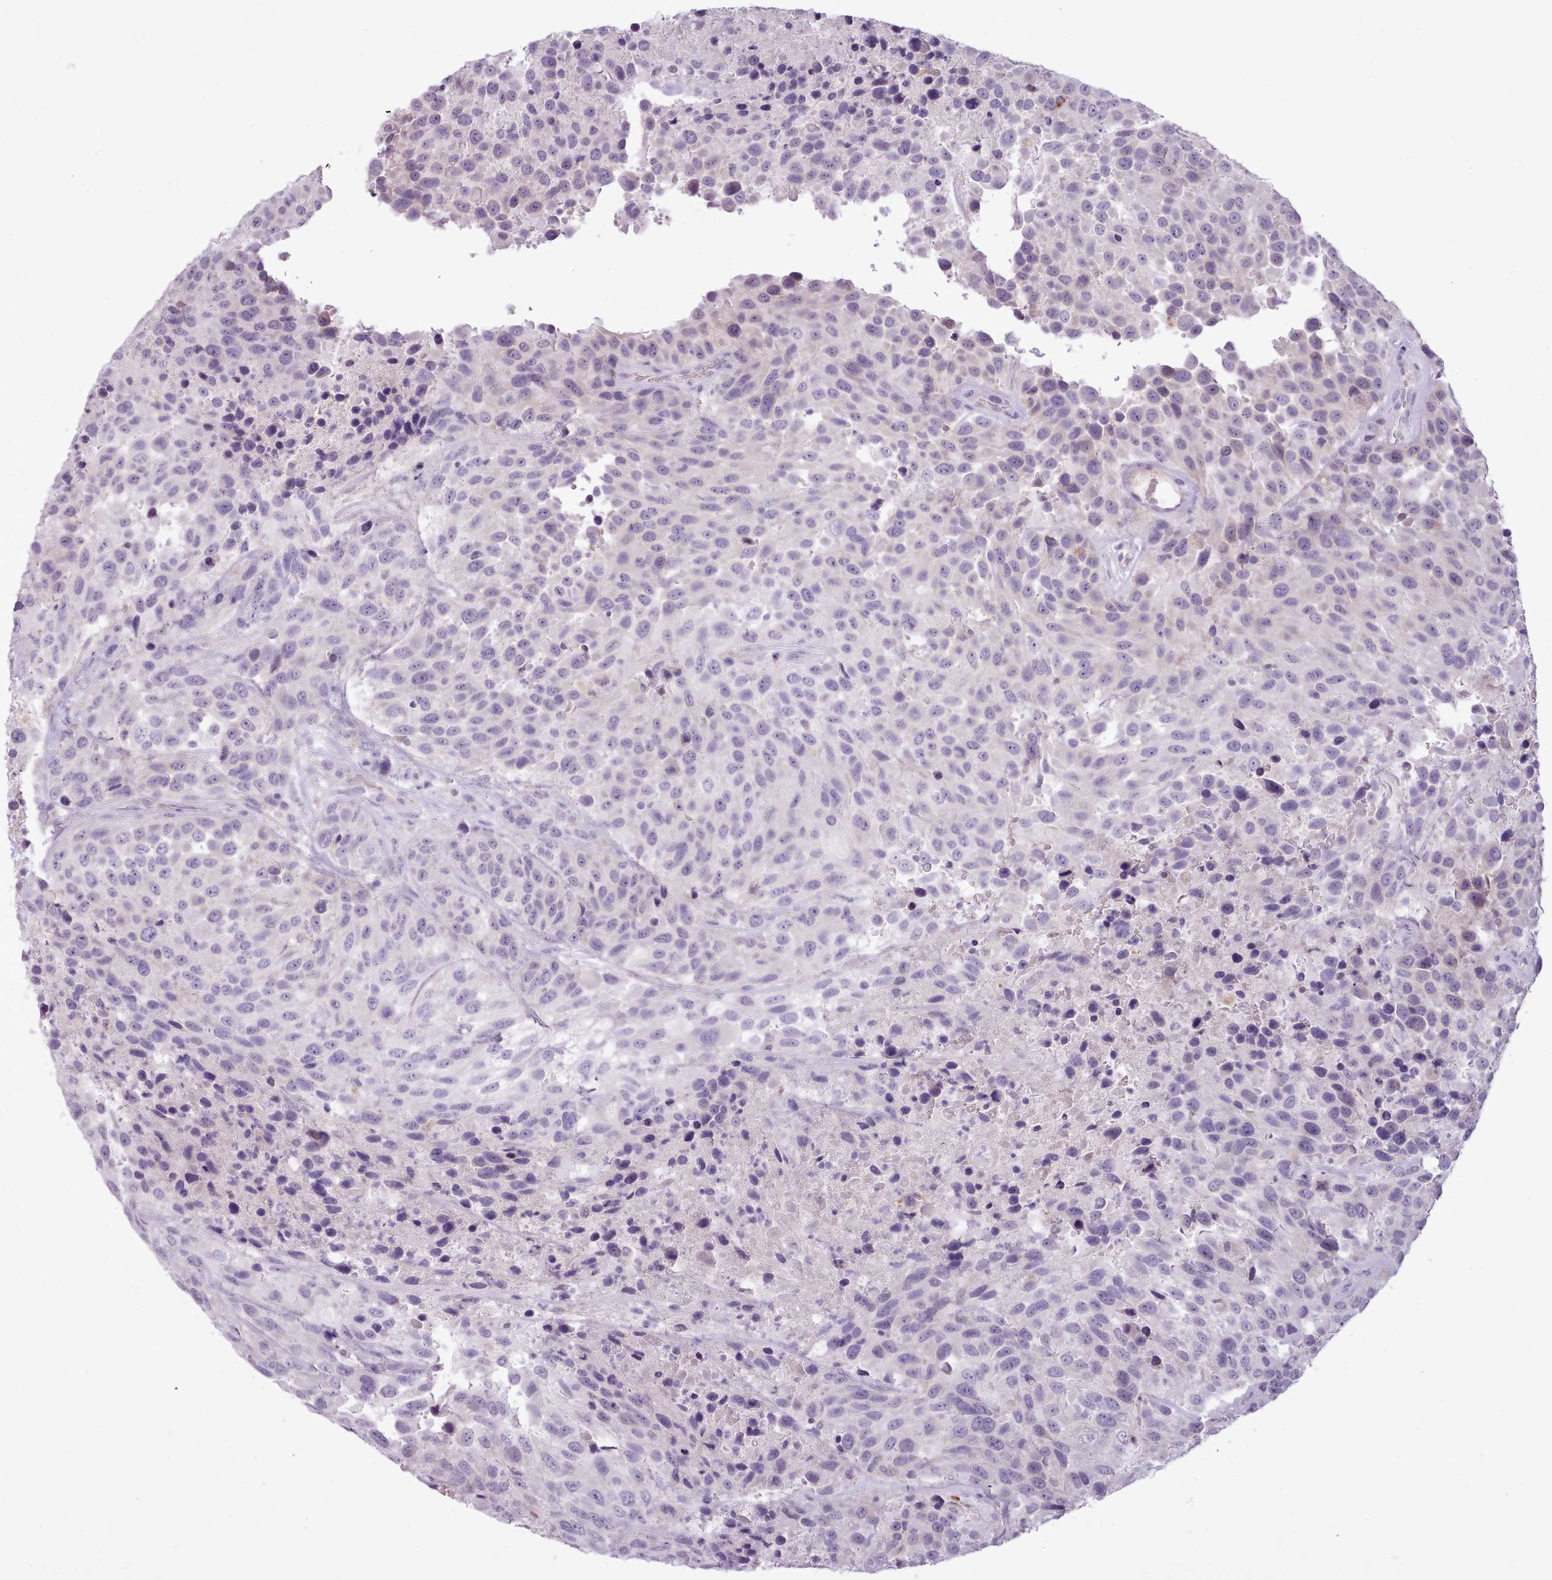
{"staining": {"intensity": "negative", "quantity": "none", "location": "none"}, "tissue": "urothelial cancer", "cell_type": "Tumor cells", "image_type": "cancer", "snomed": [{"axis": "morphology", "description": "Urothelial carcinoma, High grade"}, {"axis": "topography", "description": "Urinary bladder"}], "caption": "This is a micrograph of IHC staining of urothelial cancer, which shows no positivity in tumor cells.", "gene": "ATRAID", "patient": {"sex": "female", "age": 70}}